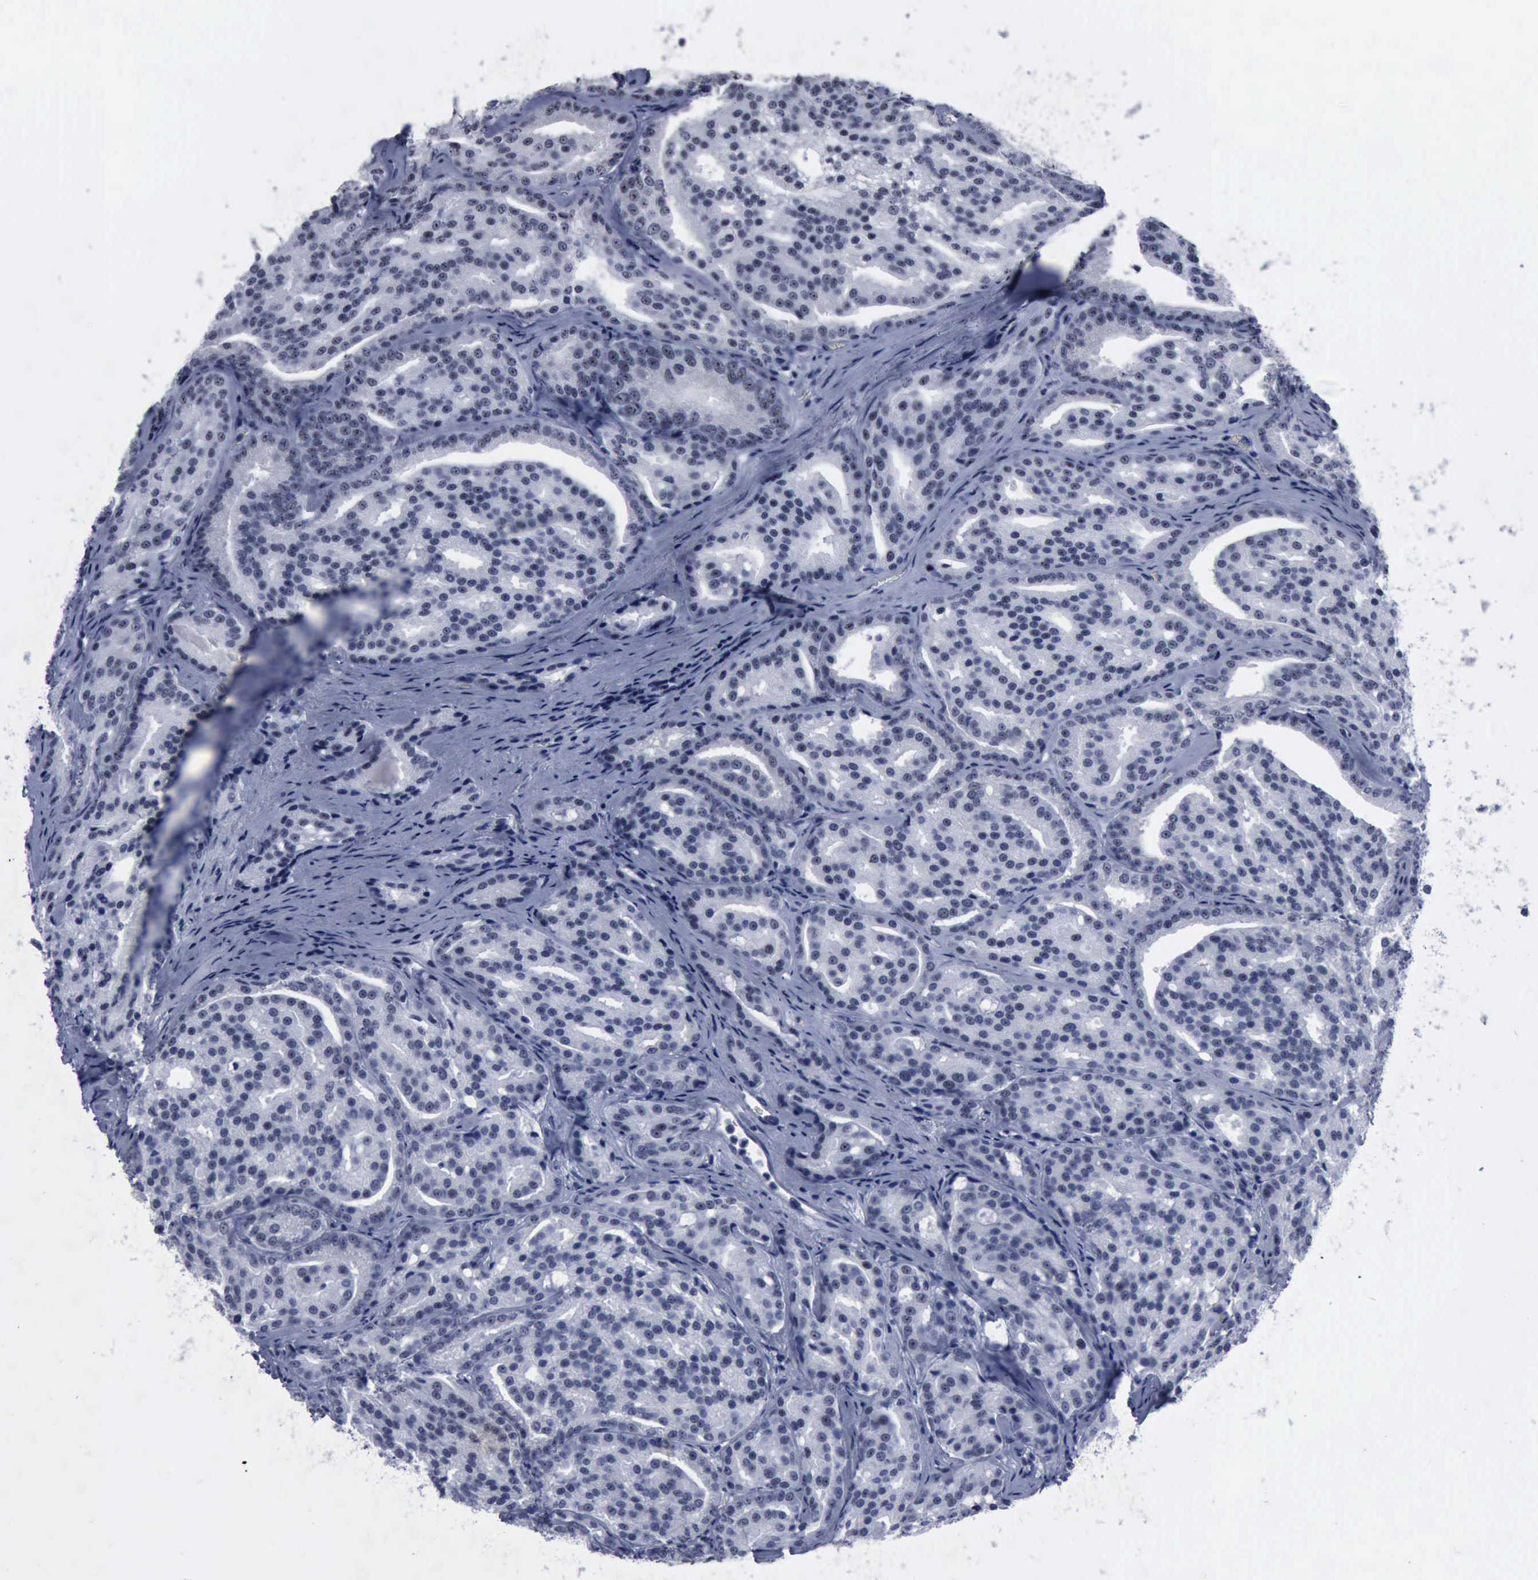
{"staining": {"intensity": "negative", "quantity": "none", "location": "none"}, "tissue": "prostate cancer", "cell_type": "Tumor cells", "image_type": "cancer", "snomed": [{"axis": "morphology", "description": "Adenocarcinoma, High grade"}, {"axis": "topography", "description": "Prostate"}], "caption": "Immunohistochemistry image of high-grade adenocarcinoma (prostate) stained for a protein (brown), which shows no staining in tumor cells.", "gene": "BRD1", "patient": {"sex": "male", "age": 64}}